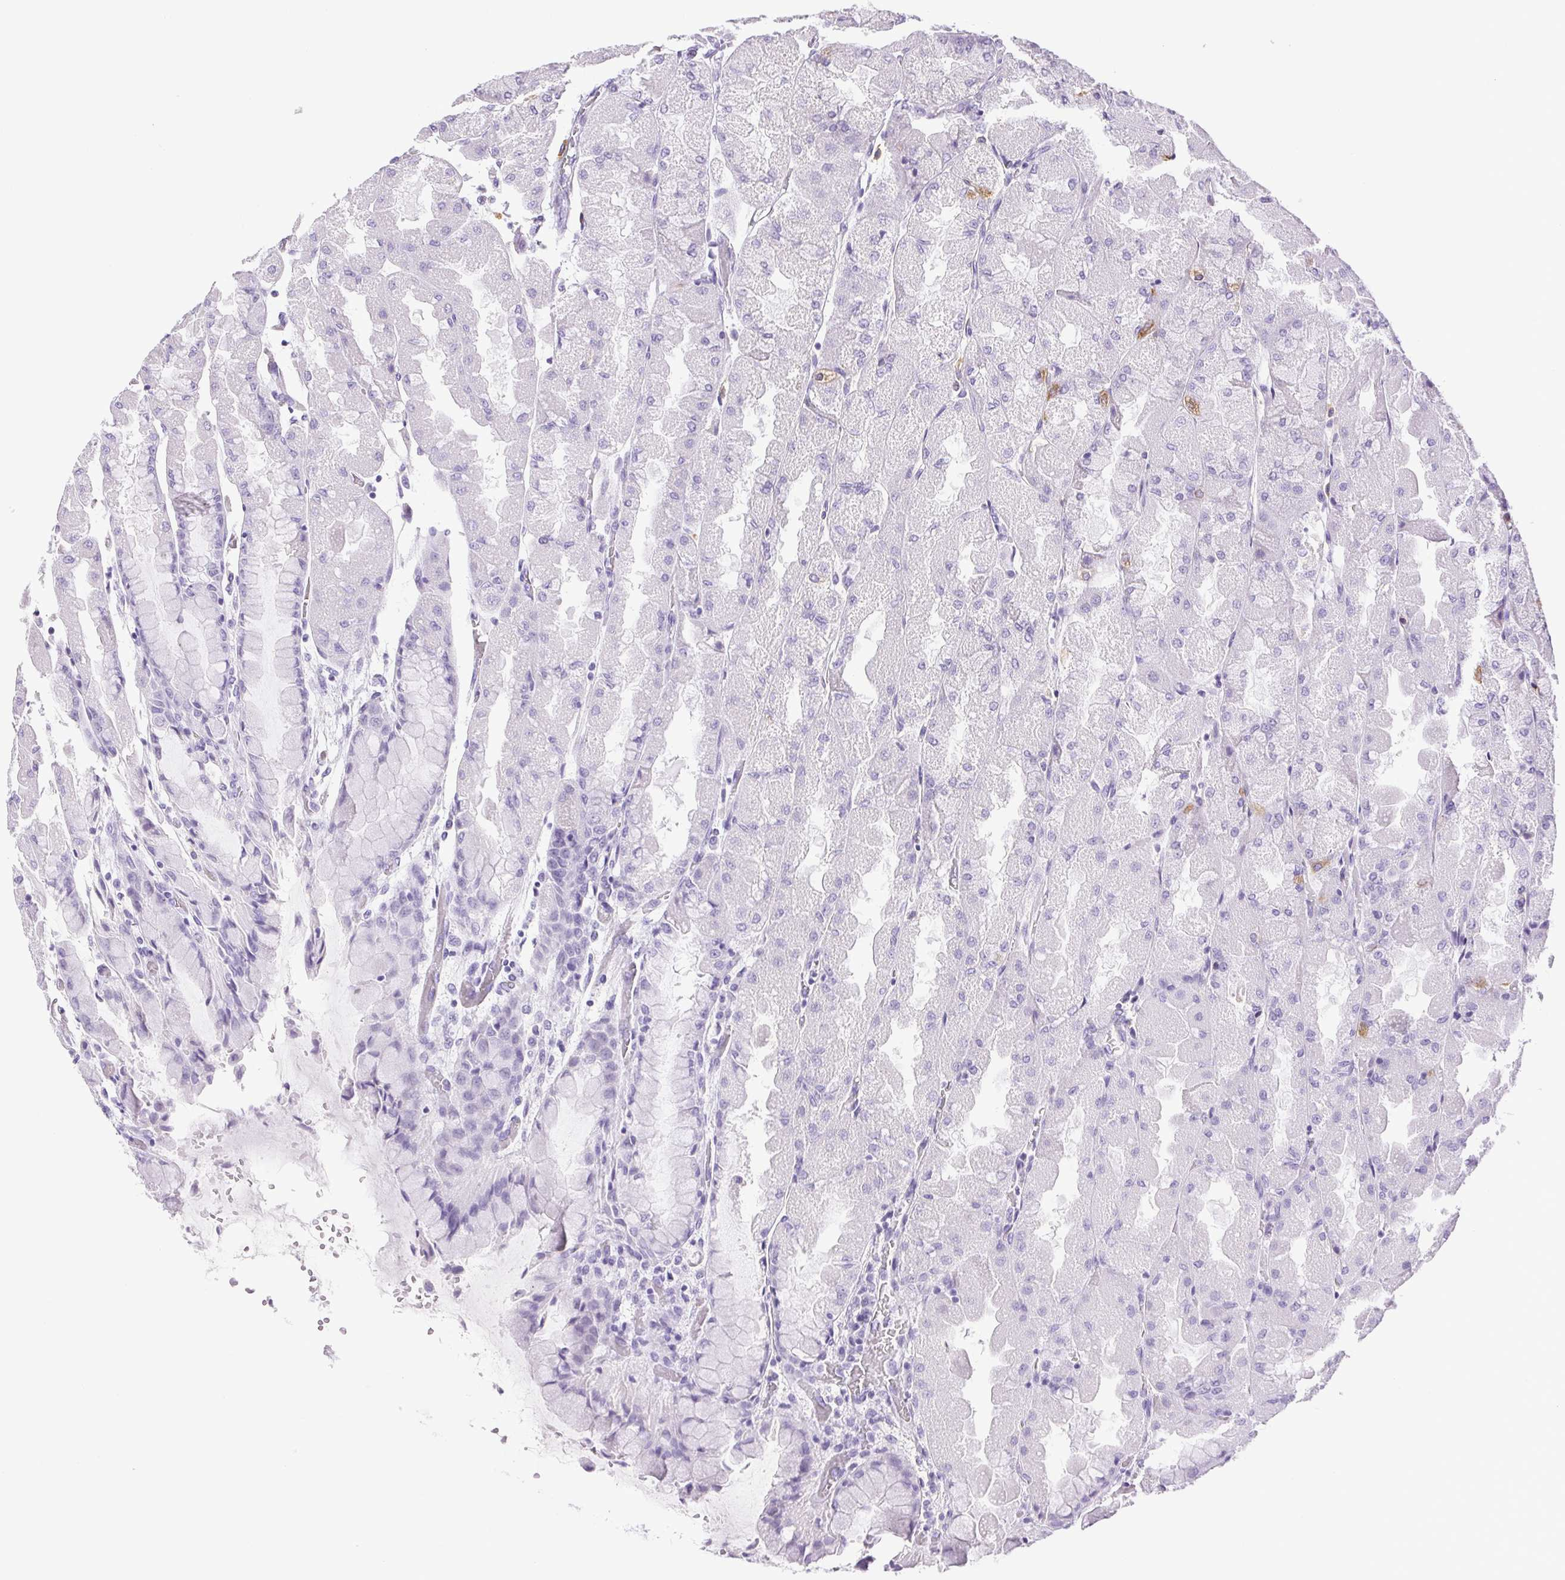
{"staining": {"intensity": "negative", "quantity": "none", "location": "none"}, "tissue": "stomach", "cell_type": "Glandular cells", "image_type": "normal", "snomed": [{"axis": "morphology", "description": "Normal tissue, NOS"}, {"axis": "topography", "description": "Stomach"}], "caption": "IHC micrograph of benign stomach: human stomach stained with DAB exhibits no significant protein positivity in glandular cells.", "gene": "PAPPA2", "patient": {"sex": "female", "age": 61}}